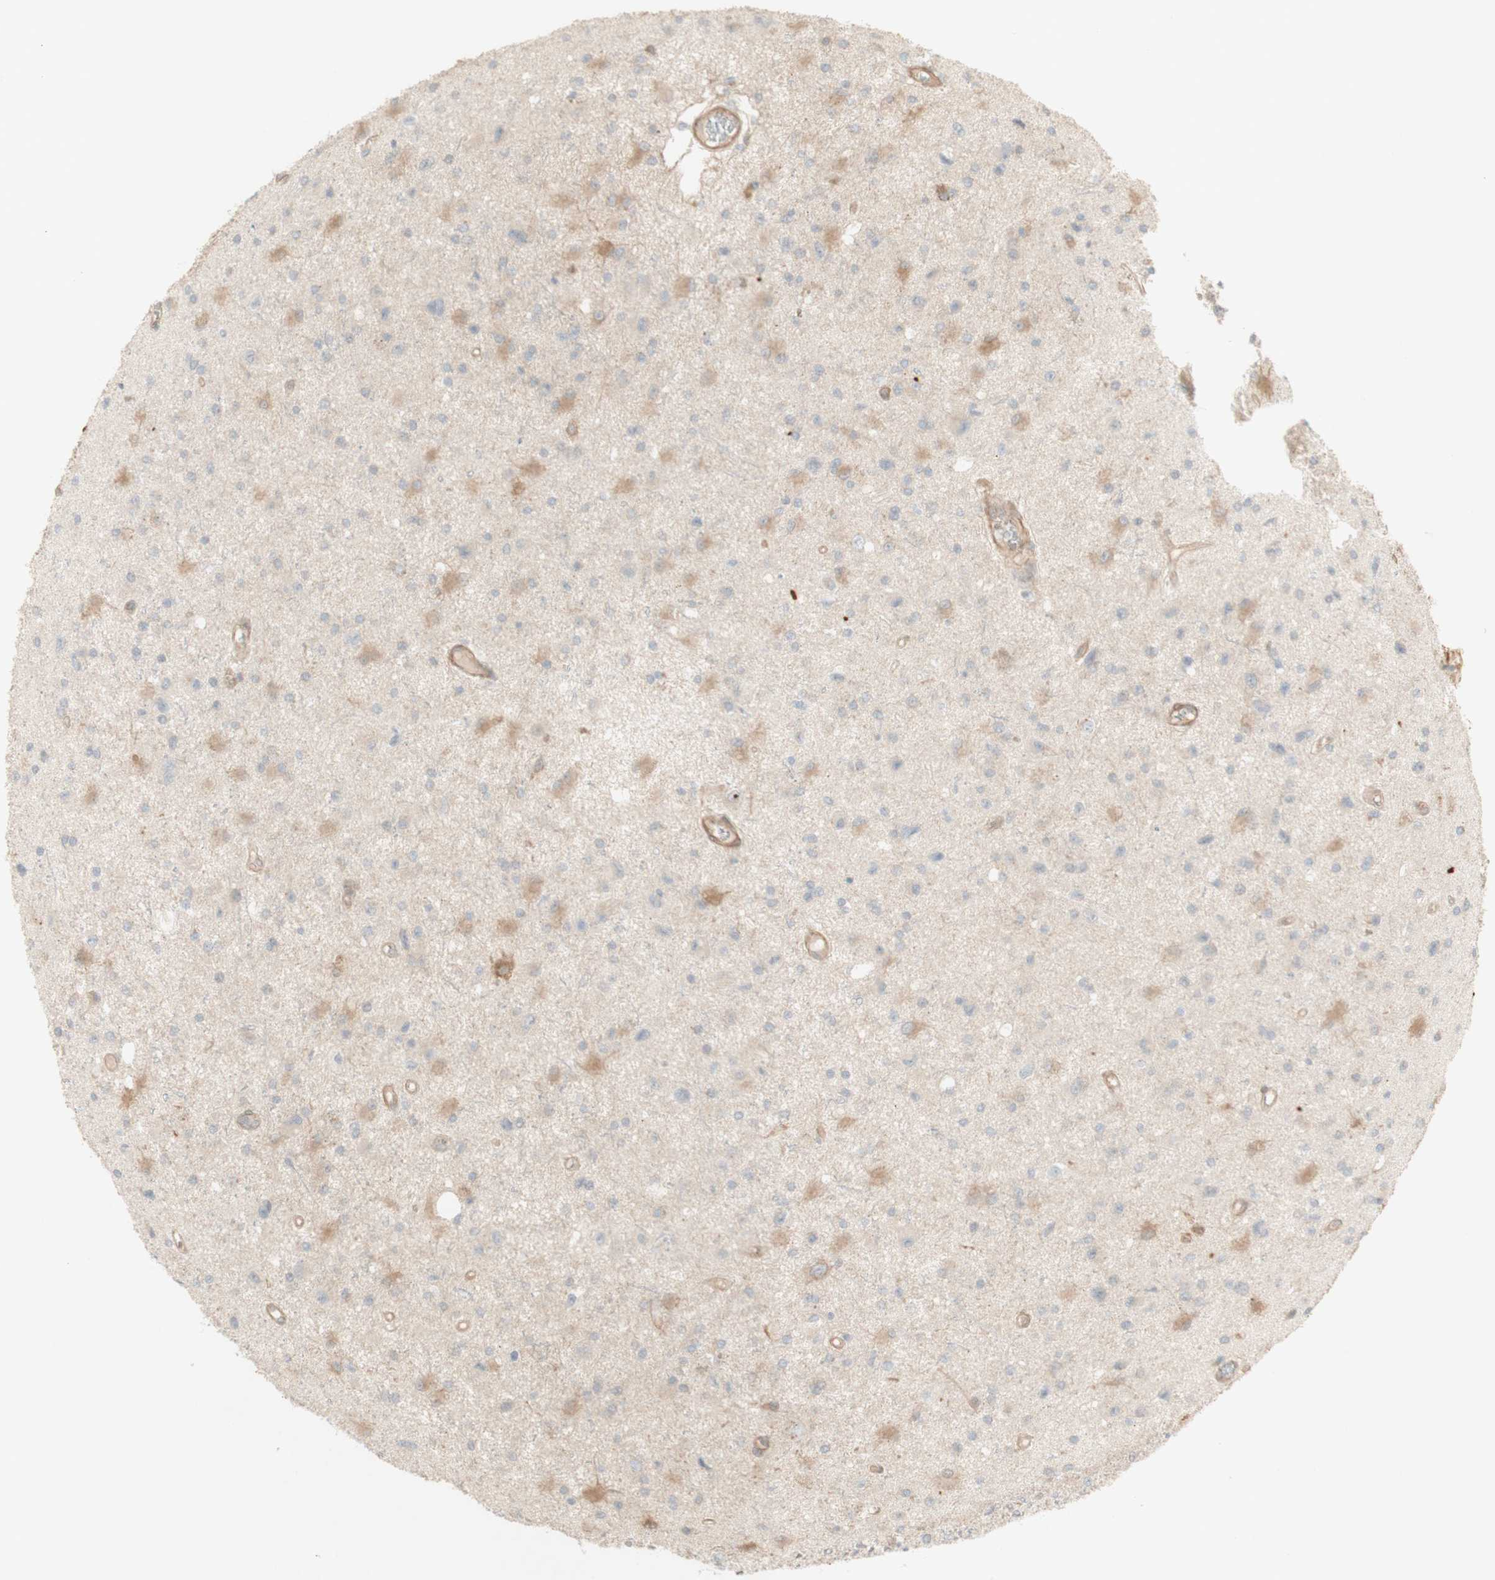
{"staining": {"intensity": "moderate", "quantity": ">75%", "location": "cytoplasmic/membranous"}, "tissue": "glioma", "cell_type": "Tumor cells", "image_type": "cancer", "snomed": [{"axis": "morphology", "description": "Glioma, malignant, Low grade"}, {"axis": "topography", "description": "Brain"}], "caption": "This histopathology image reveals immunohistochemistry staining of human glioma, with medium moderate cytoplasmic/membranous positivity in approximately >75% of tumor cells.", "gene": "CNN3", "patient": {"sex": "male", "age": 58}}